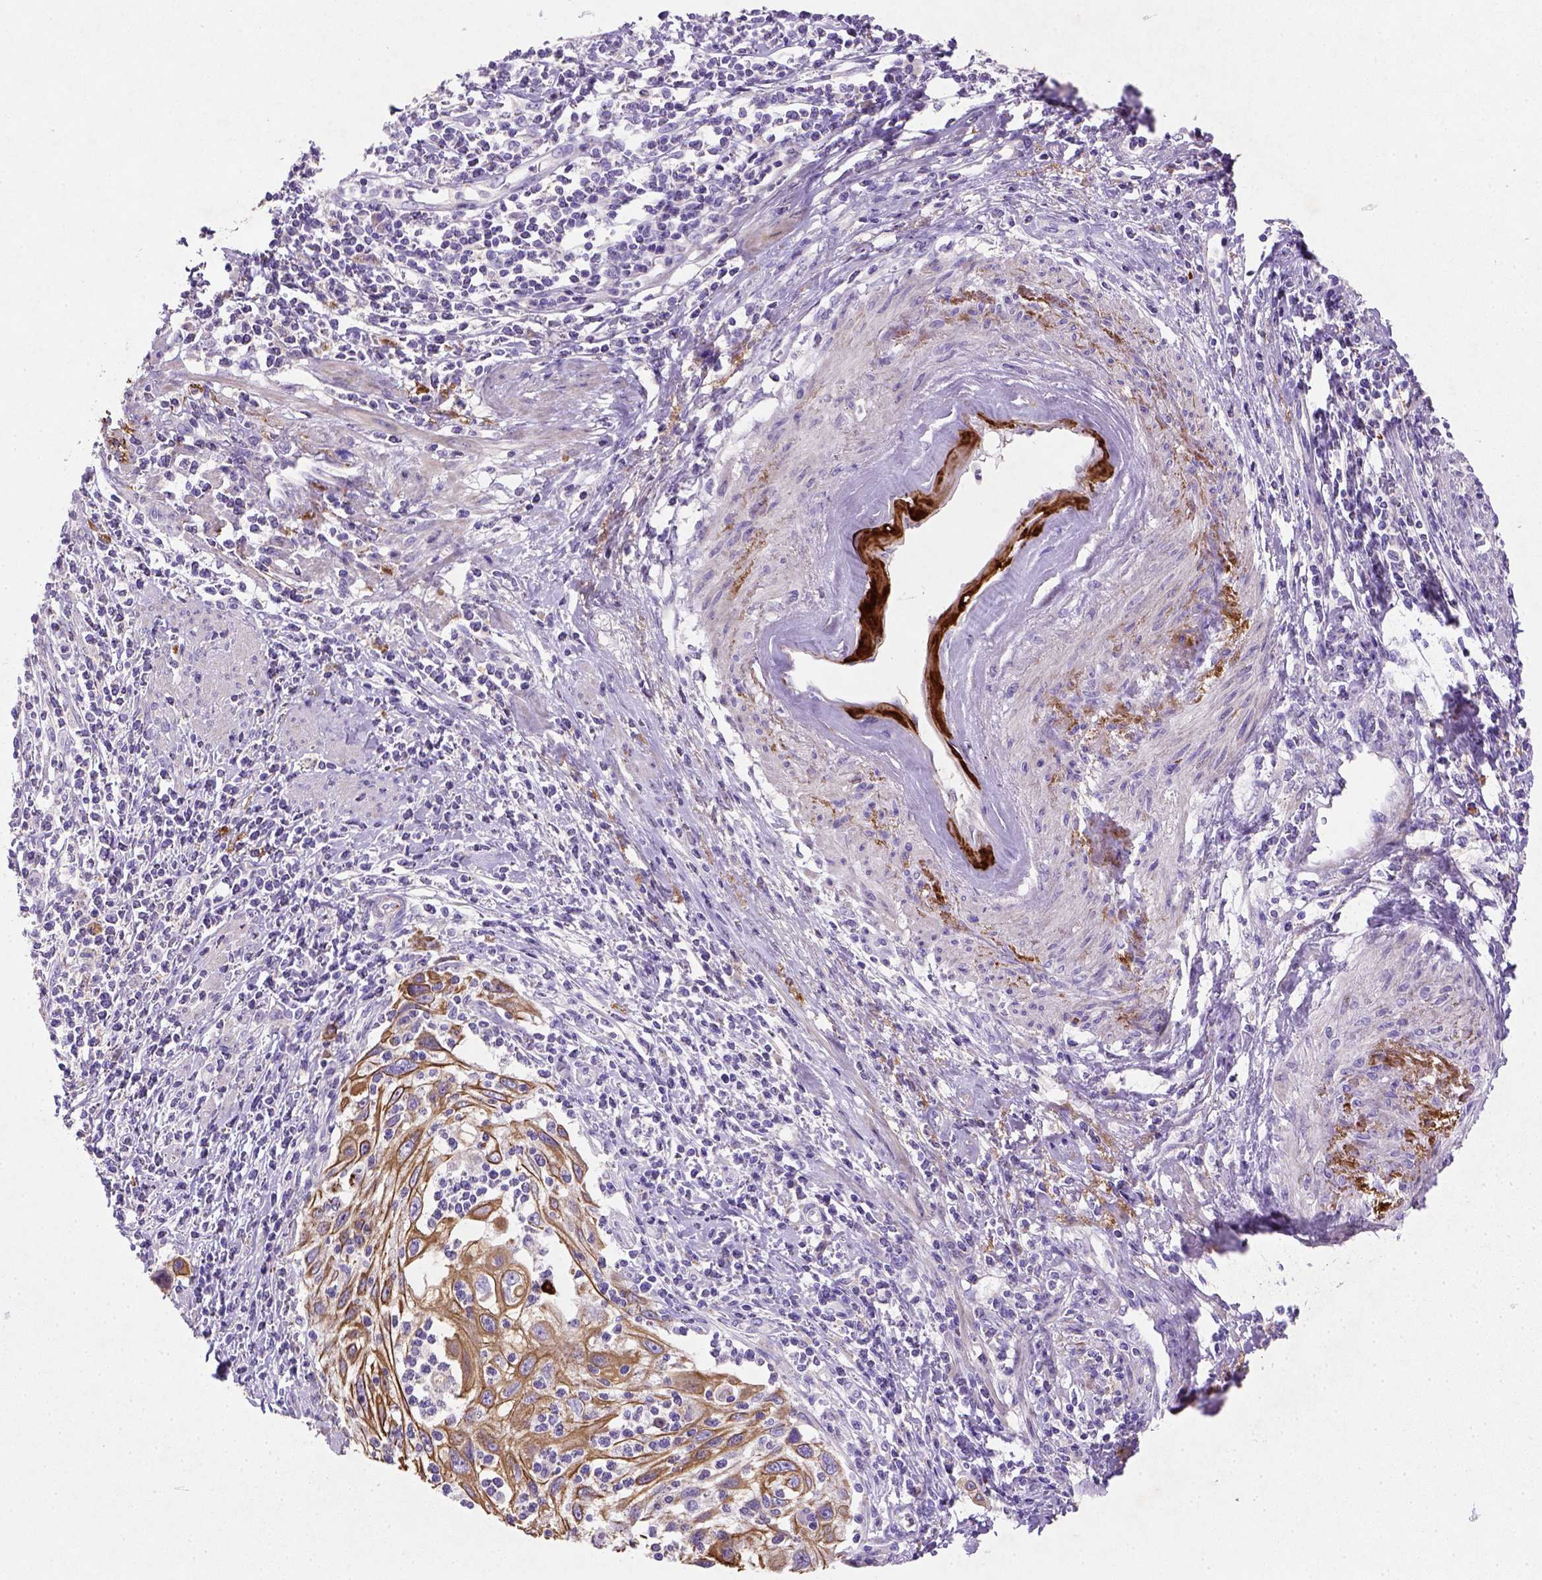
{"staining": {"intensity": "strong", "quantity": "<25%", "location": "cytoplasmic/membranous"}, "tissue": "cervical cancer", "cell_type": "Tumor cells", "image_type": "cancer", "snomed": [{"axis": "morphology", "description": "Squamous cell carcinoma, NOS"}, {"axis": "topography", "description": "Cervix"}], "caption": "IHC histopathology image of neoplastic tissue: human cervical cancer stained using immunohistochemistry reveals medium levels of strong protein expression localized specifically in the cytoplasmic/membranous of tumor cells, appearing as a cytoplasmic/membranous brown color.", "gene": "NUDT2", "patient": {"sex": "female", "age": 70}}